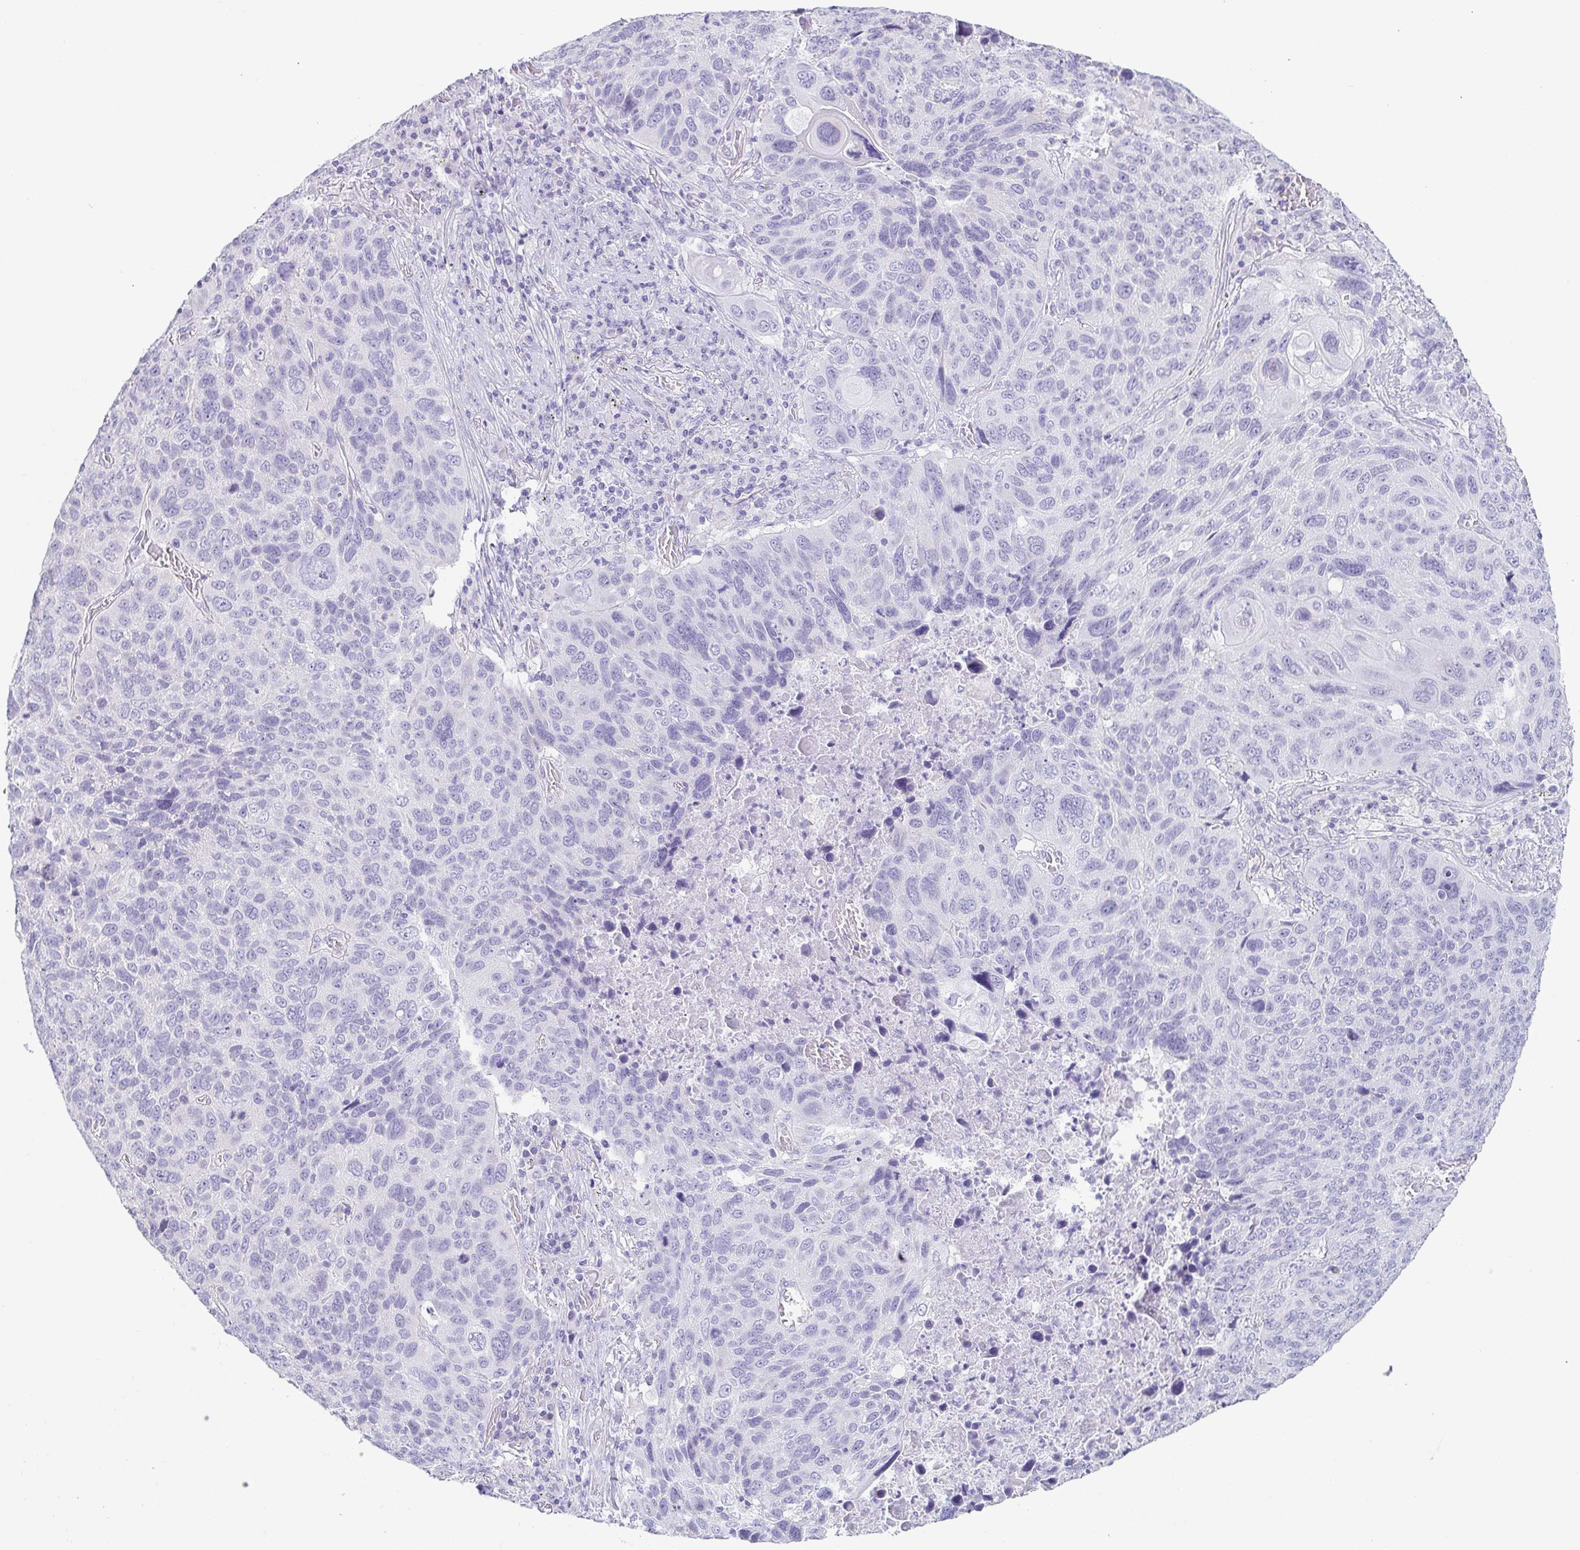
{"staining": {"intensity": "negative", "quantity": "none", "location": "none"}, "tissue": "lung cancer", "cell_type": "Tumor cells", "image_type": "cancer", "snomed": [{"axis": "morphology", "description": "Squamous cell carcinoma, NOS"}, {"axis": "topography", "description": "Lung"}], "caption": "This histopathology image is of lung cancer (squamous cell carcinoma) stained with immunohistochemistry (IHC) to label a protein in brown with the nuclei are counter-stained blue. There is no expression in tumor cells.", "gene": "PRR27", "patient": {"sex": "male", "age": 68}}